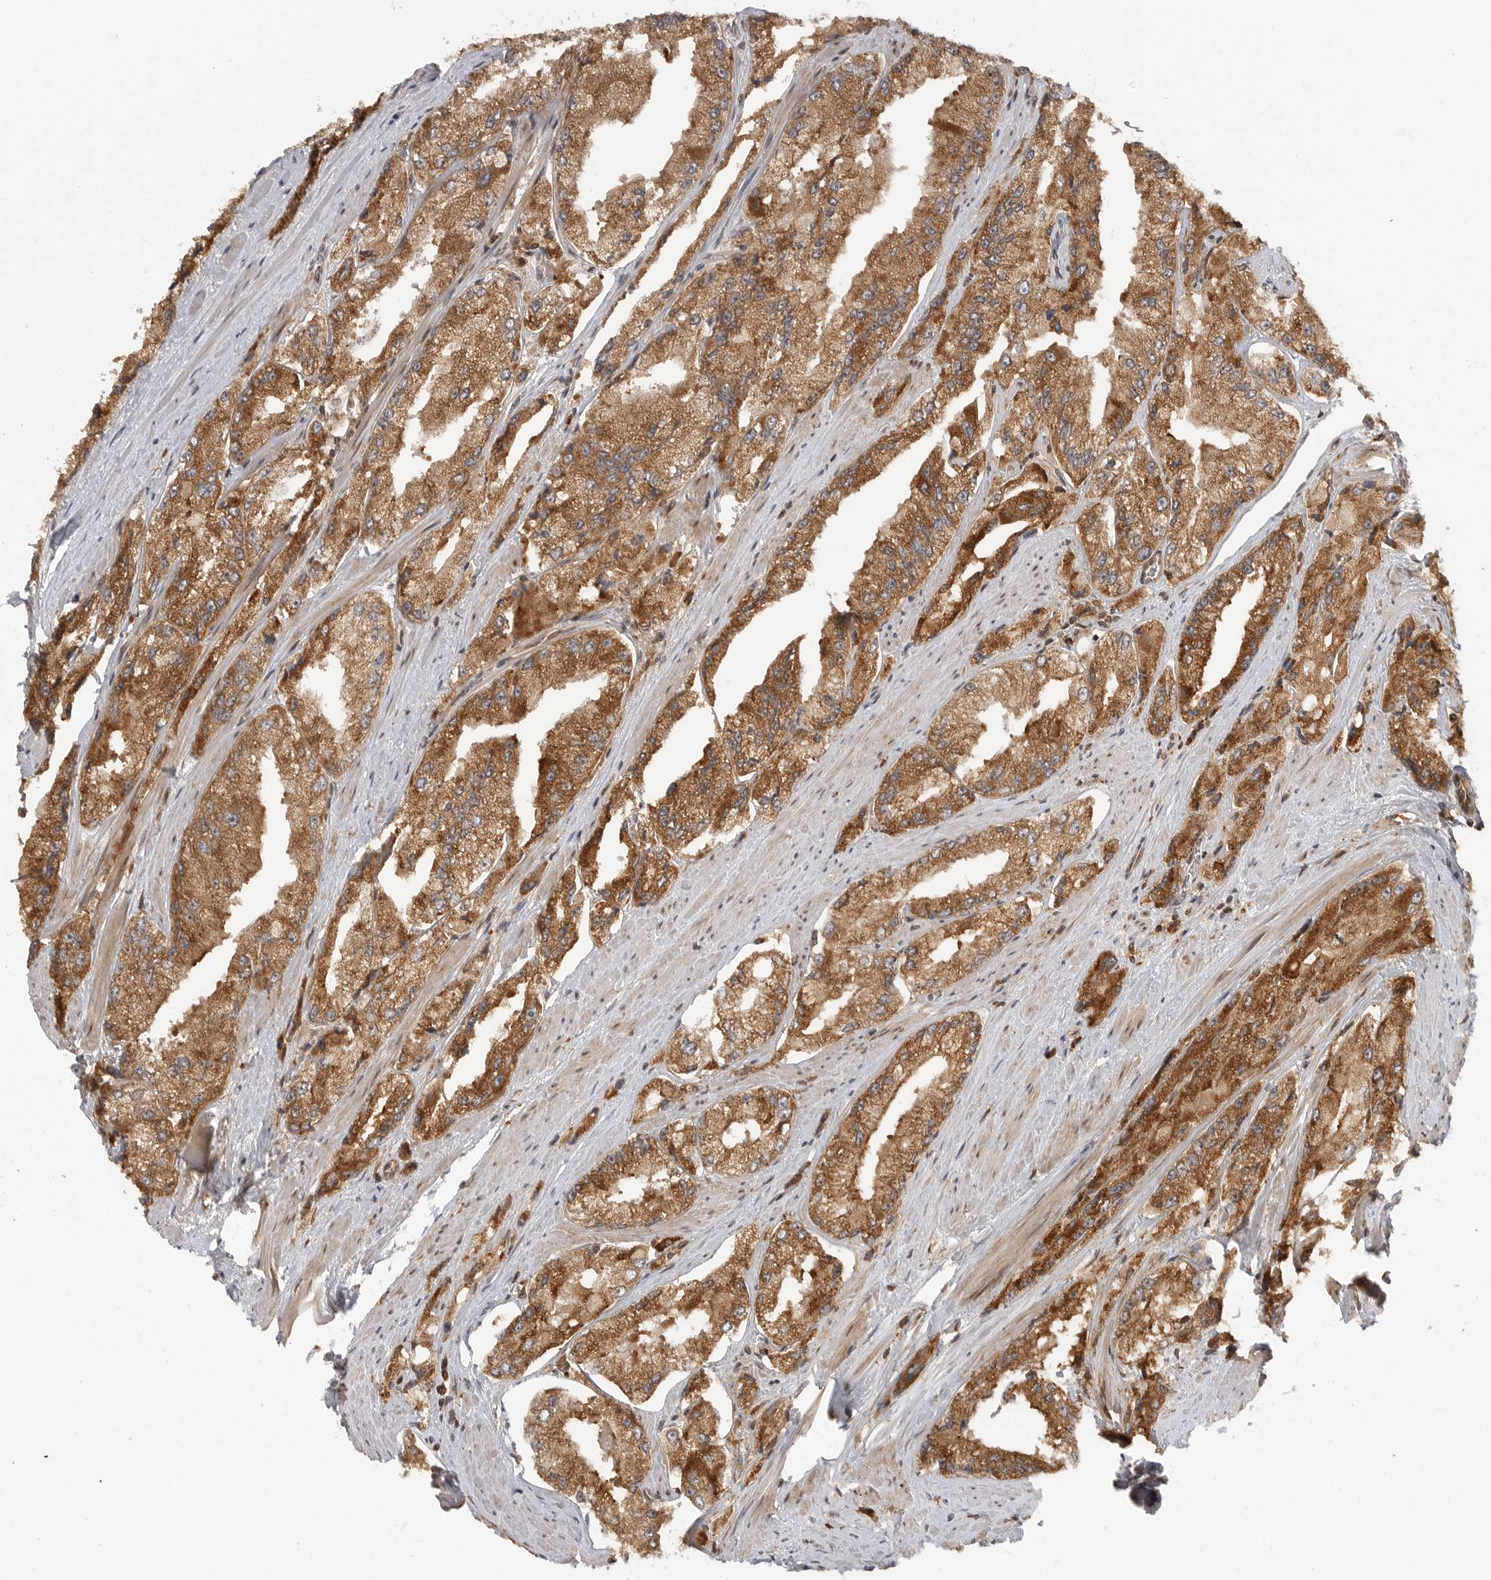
{"staining": {"intensity": "moderate", "quantity": ">75%", "location": "cytoplasmic/membranous"}, "tissue": "prostate cancer", "cell_type": "Tumor cells", "image_type": "cancer", "snomed": [{"axis": "morphology", "description": "Adenocarcinoma, High grade"}, {"axis": "topography", "description": "Prostate"}], "caption": "A medium amount of moderate cytoplasmic/membranous expression is seen in about >75% of tumor cells in prostate cancer tissue. The protein of interest is stained brown, and the nuclei are stained in blue (DAB IHC with brightfield microscopy, high magnification).", "gene": "FAT3", "patient": {"sex": "male", "age": 58}}